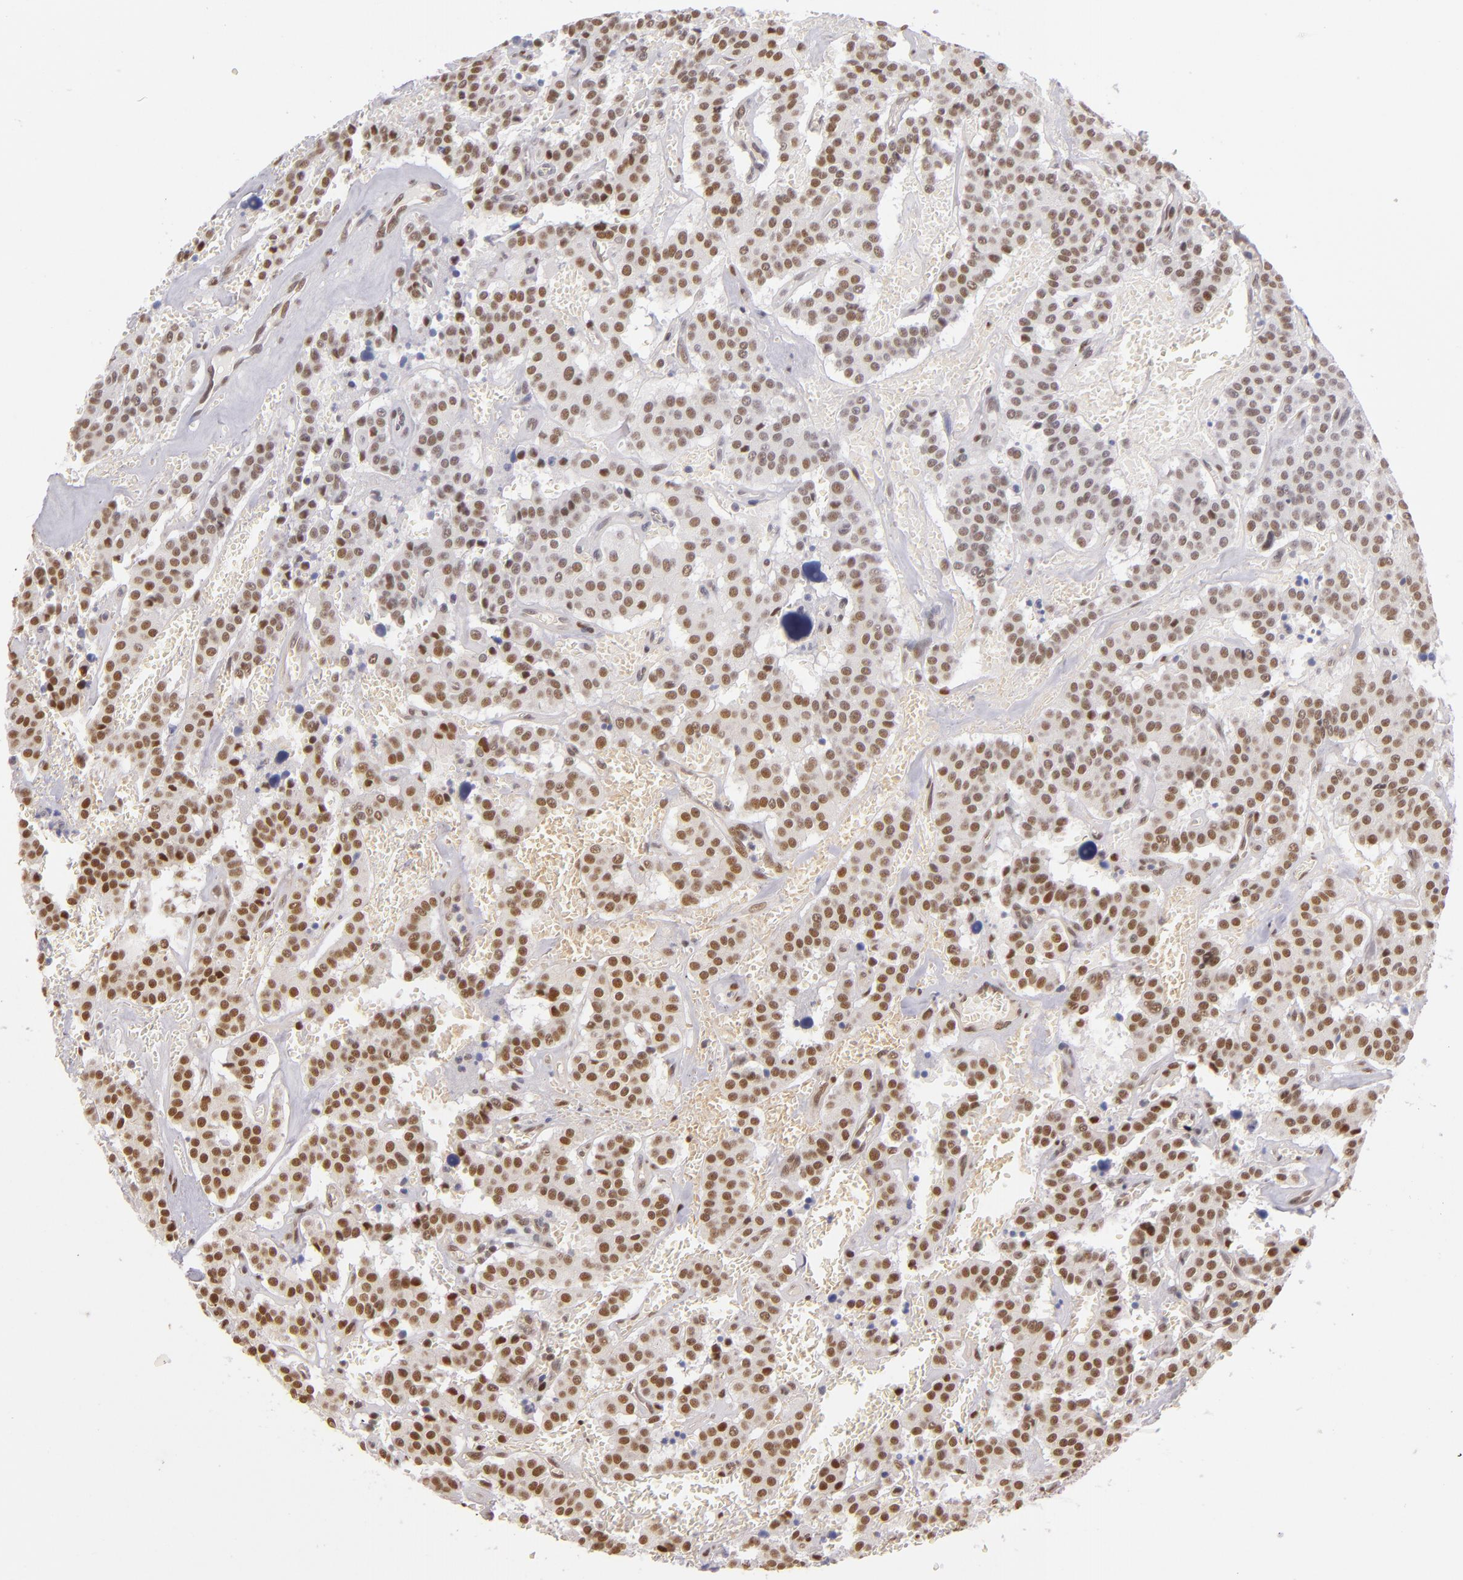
{"staining": {"intensity": "moderate", "quantity": ">75%", "location": "nuclear"}, "tissue": "carcinoid", "cell_type": "Tumor cells", "image_type": "cancer", "snomed": [{"axis": "morphology", "description": "Carcinoid, malignant, NOS"}, {"axis": "topography", "description": "Bronchus"}], "caption": "Approximately >75% of tumor cells in human carcinoid (malignant) display moderate nuclear protein staining as visualized by brown immunohistochemical staining.", "gene": "NCOR2", "patient": {"sex": "male", "age": 55}}